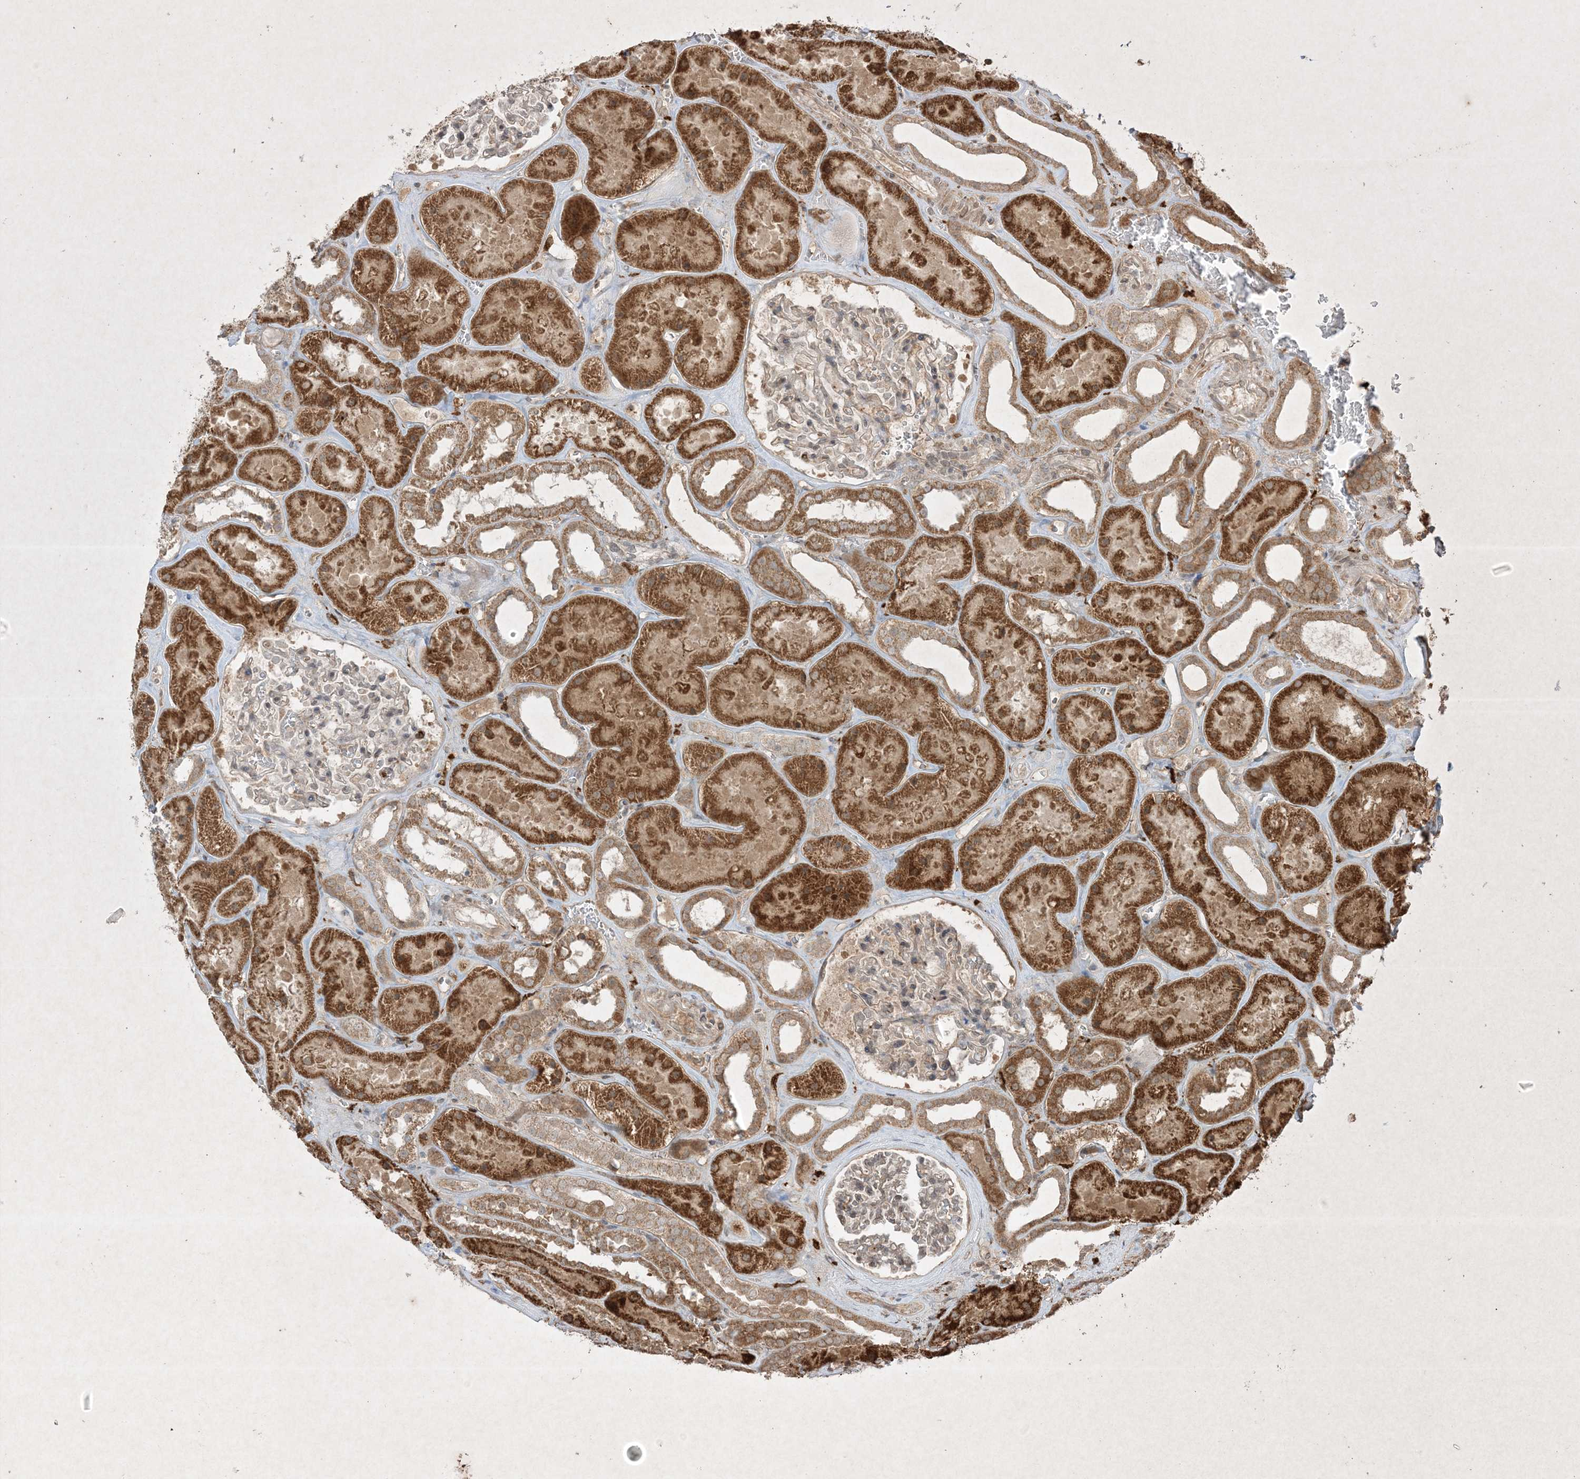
{"staining": {"intensity": "weak", "quantity": "<25%", "location": "cytoplasmic/membranous"}, "tissue": "kidney", "cell_type": "Cells in glomeruli", "image_type": "normal", "snomed": [{"axis": "morphology", "description": "Normal tissue, NOS"}, {"axis": "topography", "description": "Kidney"}], "caption": "Protein analysis of unremarkable kidney reveals no significant staining in cells in glomeruli.", "gene": "PTK6", "patient": {"sex": "female", "age": 41}}